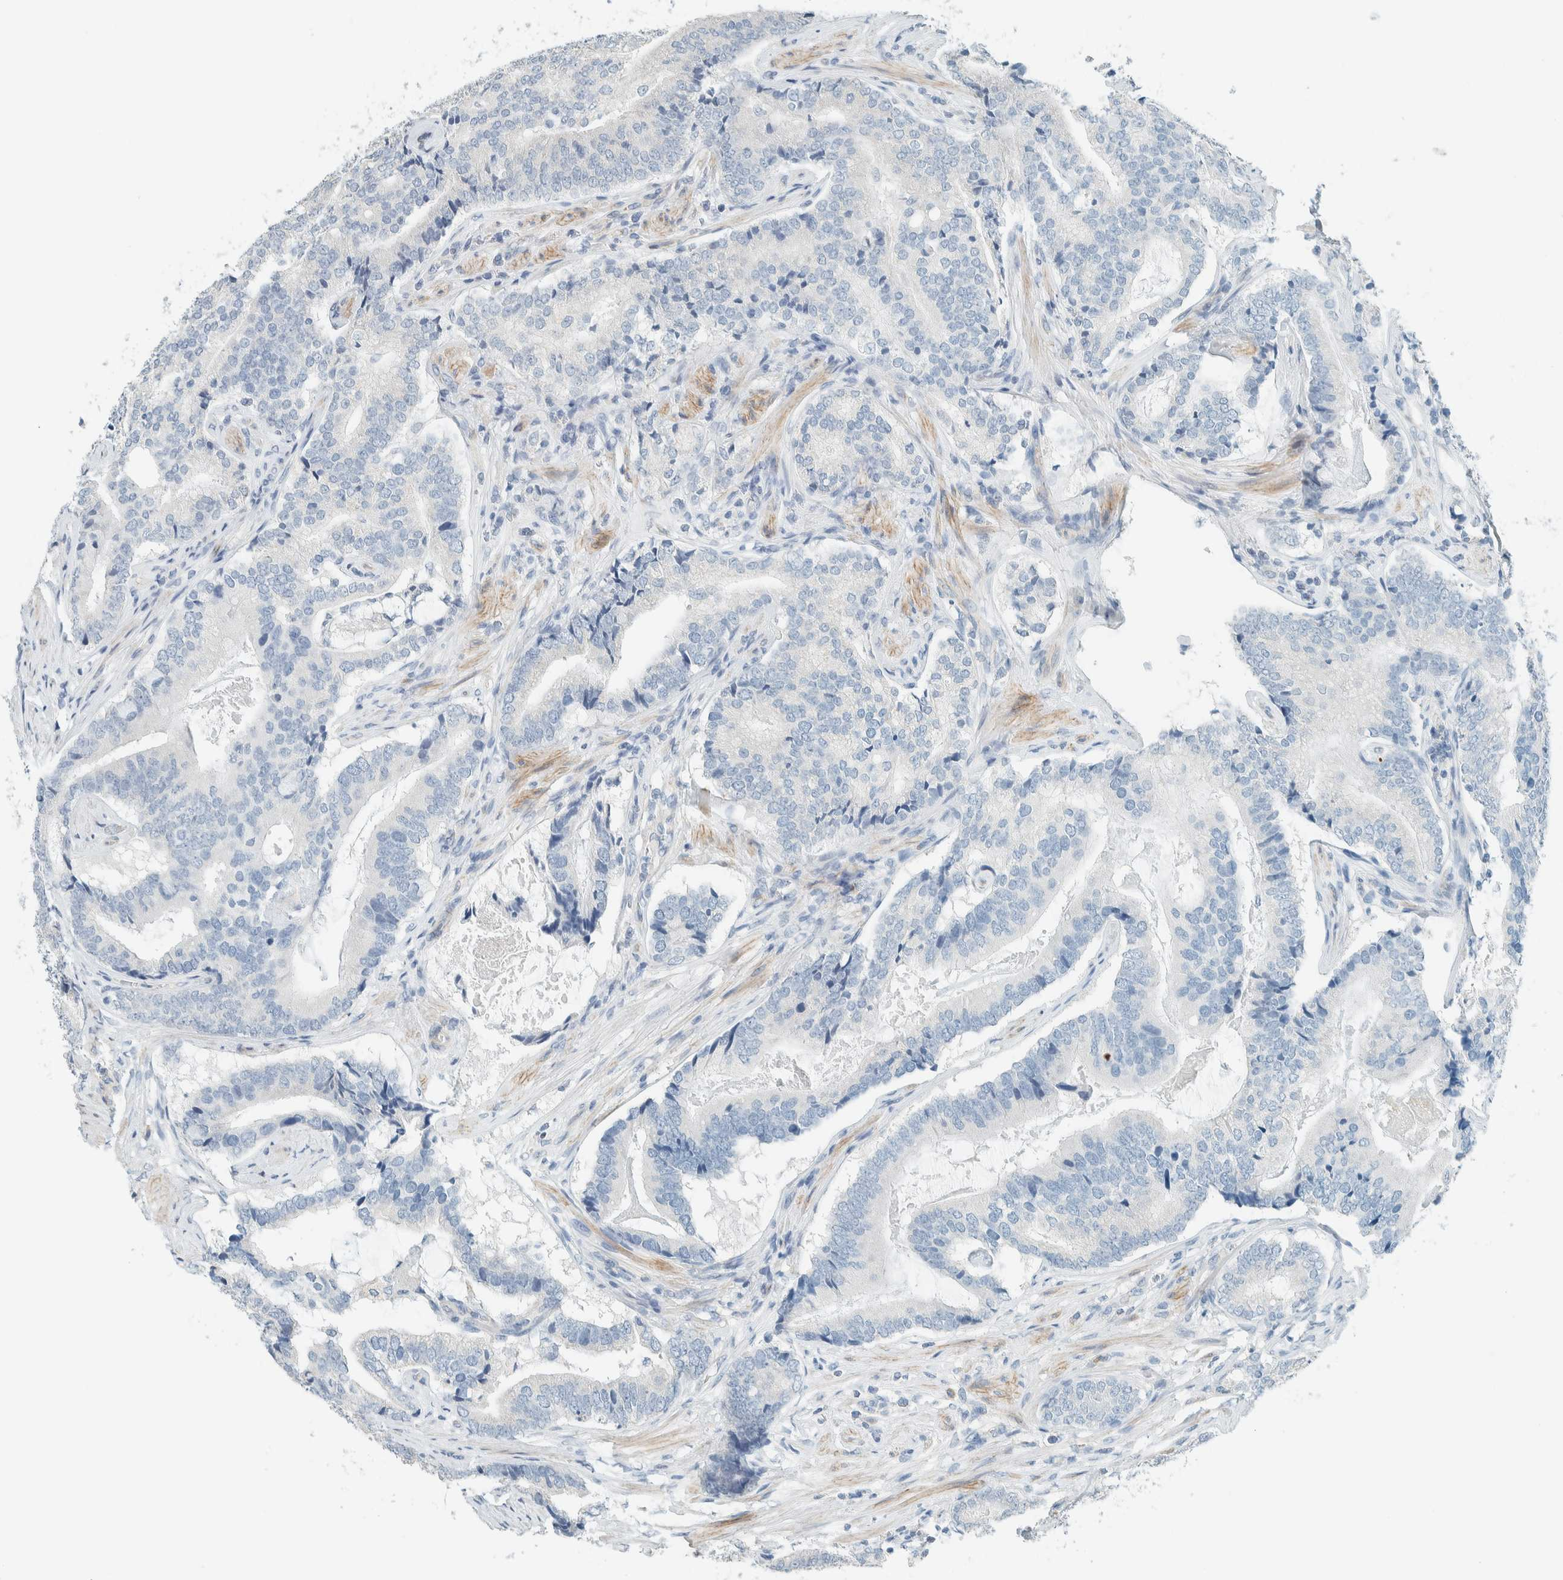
{"staining": {"intensity": "negative", "quantity": "none", "location": "none"}, "tissue": "prostate cancer", "cell_type": "Tumor cells", "image_type": "cancer", "snomed": [{"axis": "morphology", "description": "Adenocarcinoma, High grade"}, {"axis": "topography", "description": "Prostate"}], "caption": "IHC image of prostate cancer stained for a protein (brown), which reveals no expression in tumor cells.", "gene": "SLFN12", "patient": {"sex": "male", "age": 55}}